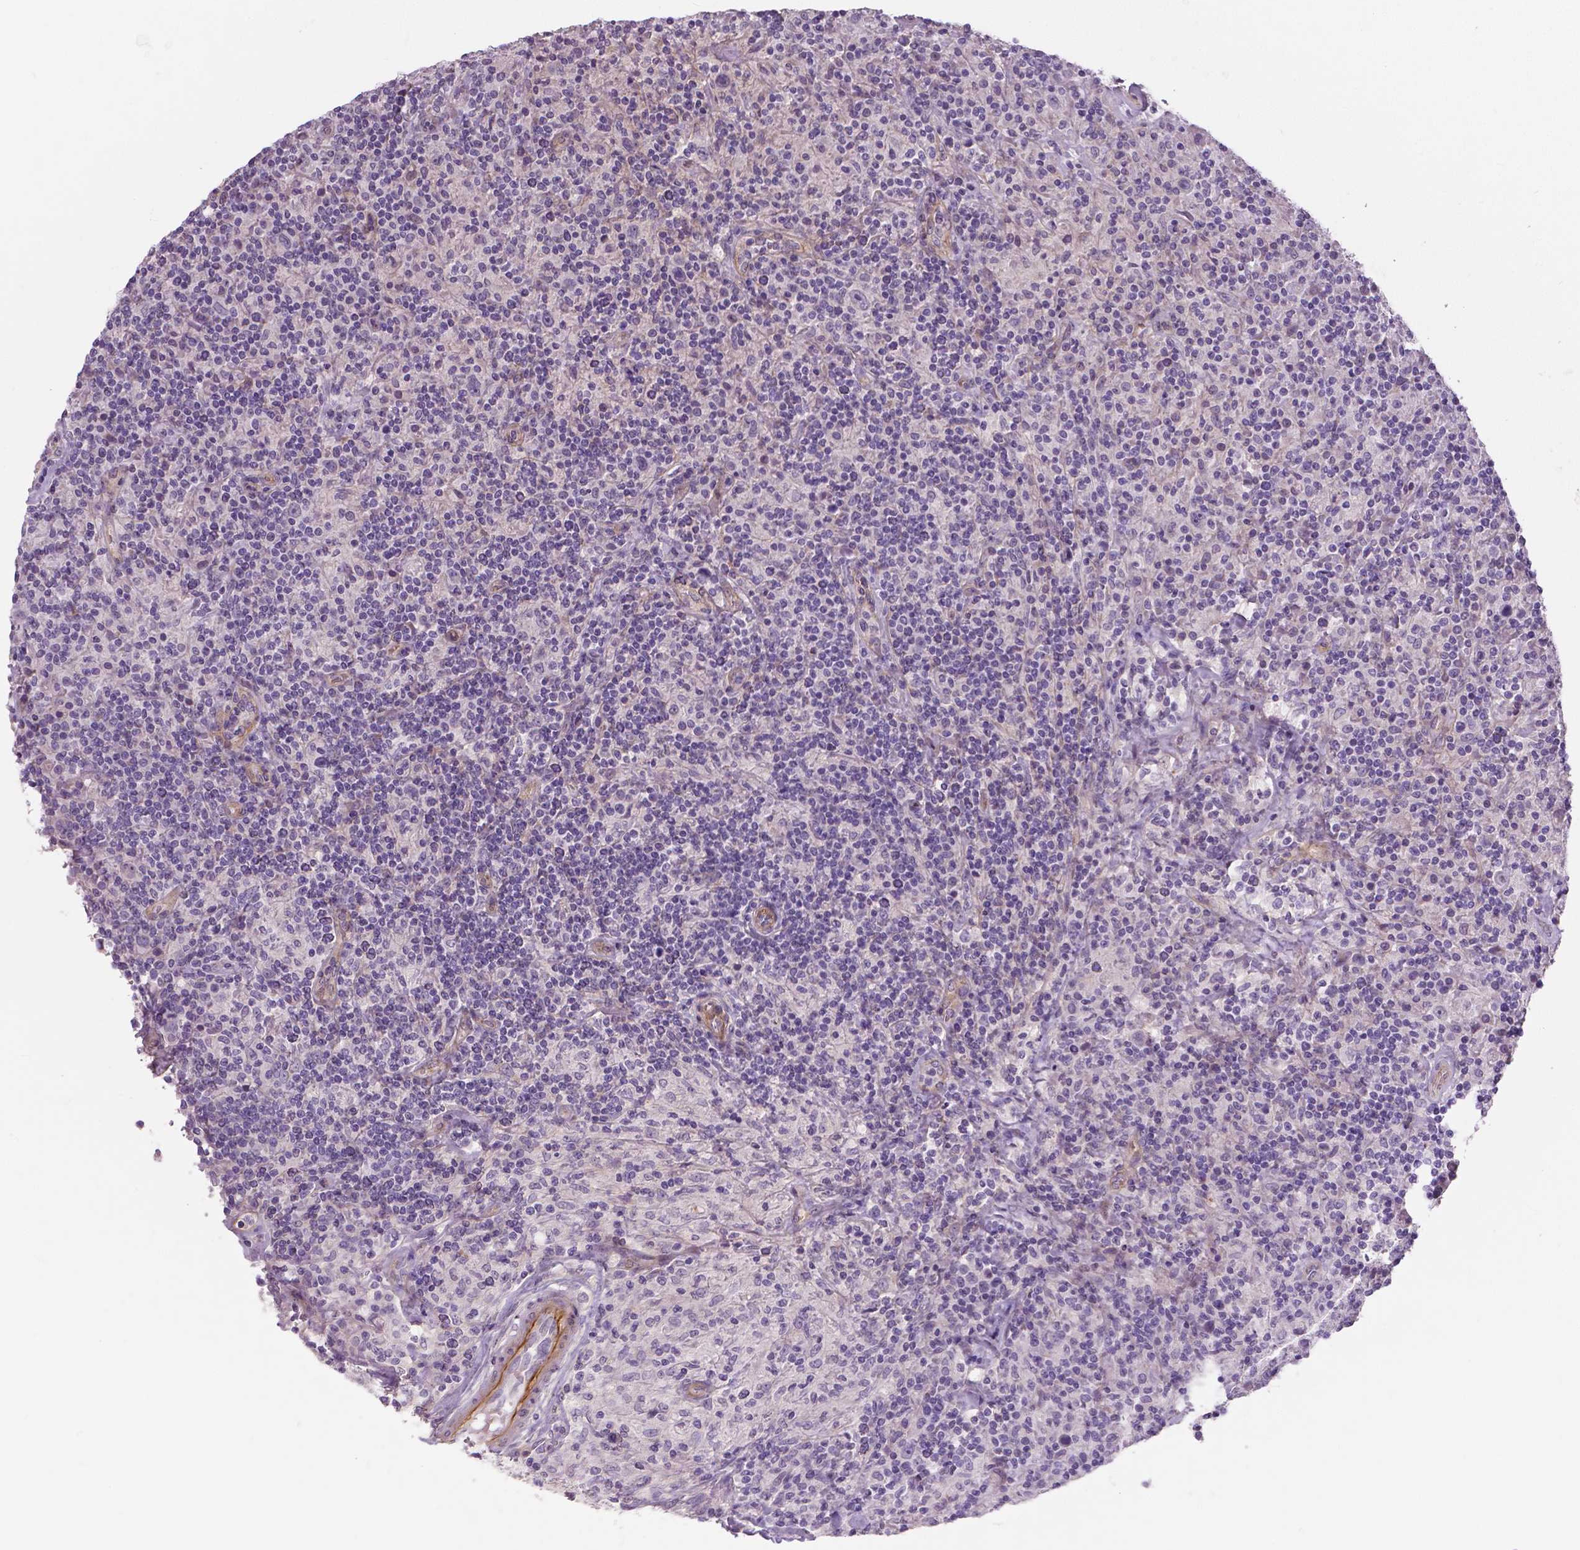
{"staining": {"intensity": "negative", "quantity": "none", "location": "none"}, "tissue": "lymphoma", "cell_type": "Tumor cells", "image_type": "cancer", "snomed": [{"axis": "morphology", "description": "Hodgkin's disease, NOS"}, {"axis": "topography", "description": "Lymph node"}], "caption": "Immunohistochemistry (IHC) photomicrograph of neoplastic tissue: human Hodgkin's disease stained with DAB (3,3'-diaminobenzidine) demonstrates no significant protein positivity in tumor cells.", "gene": "FLT1", "patient": {"sex": "male", "age": 70}}